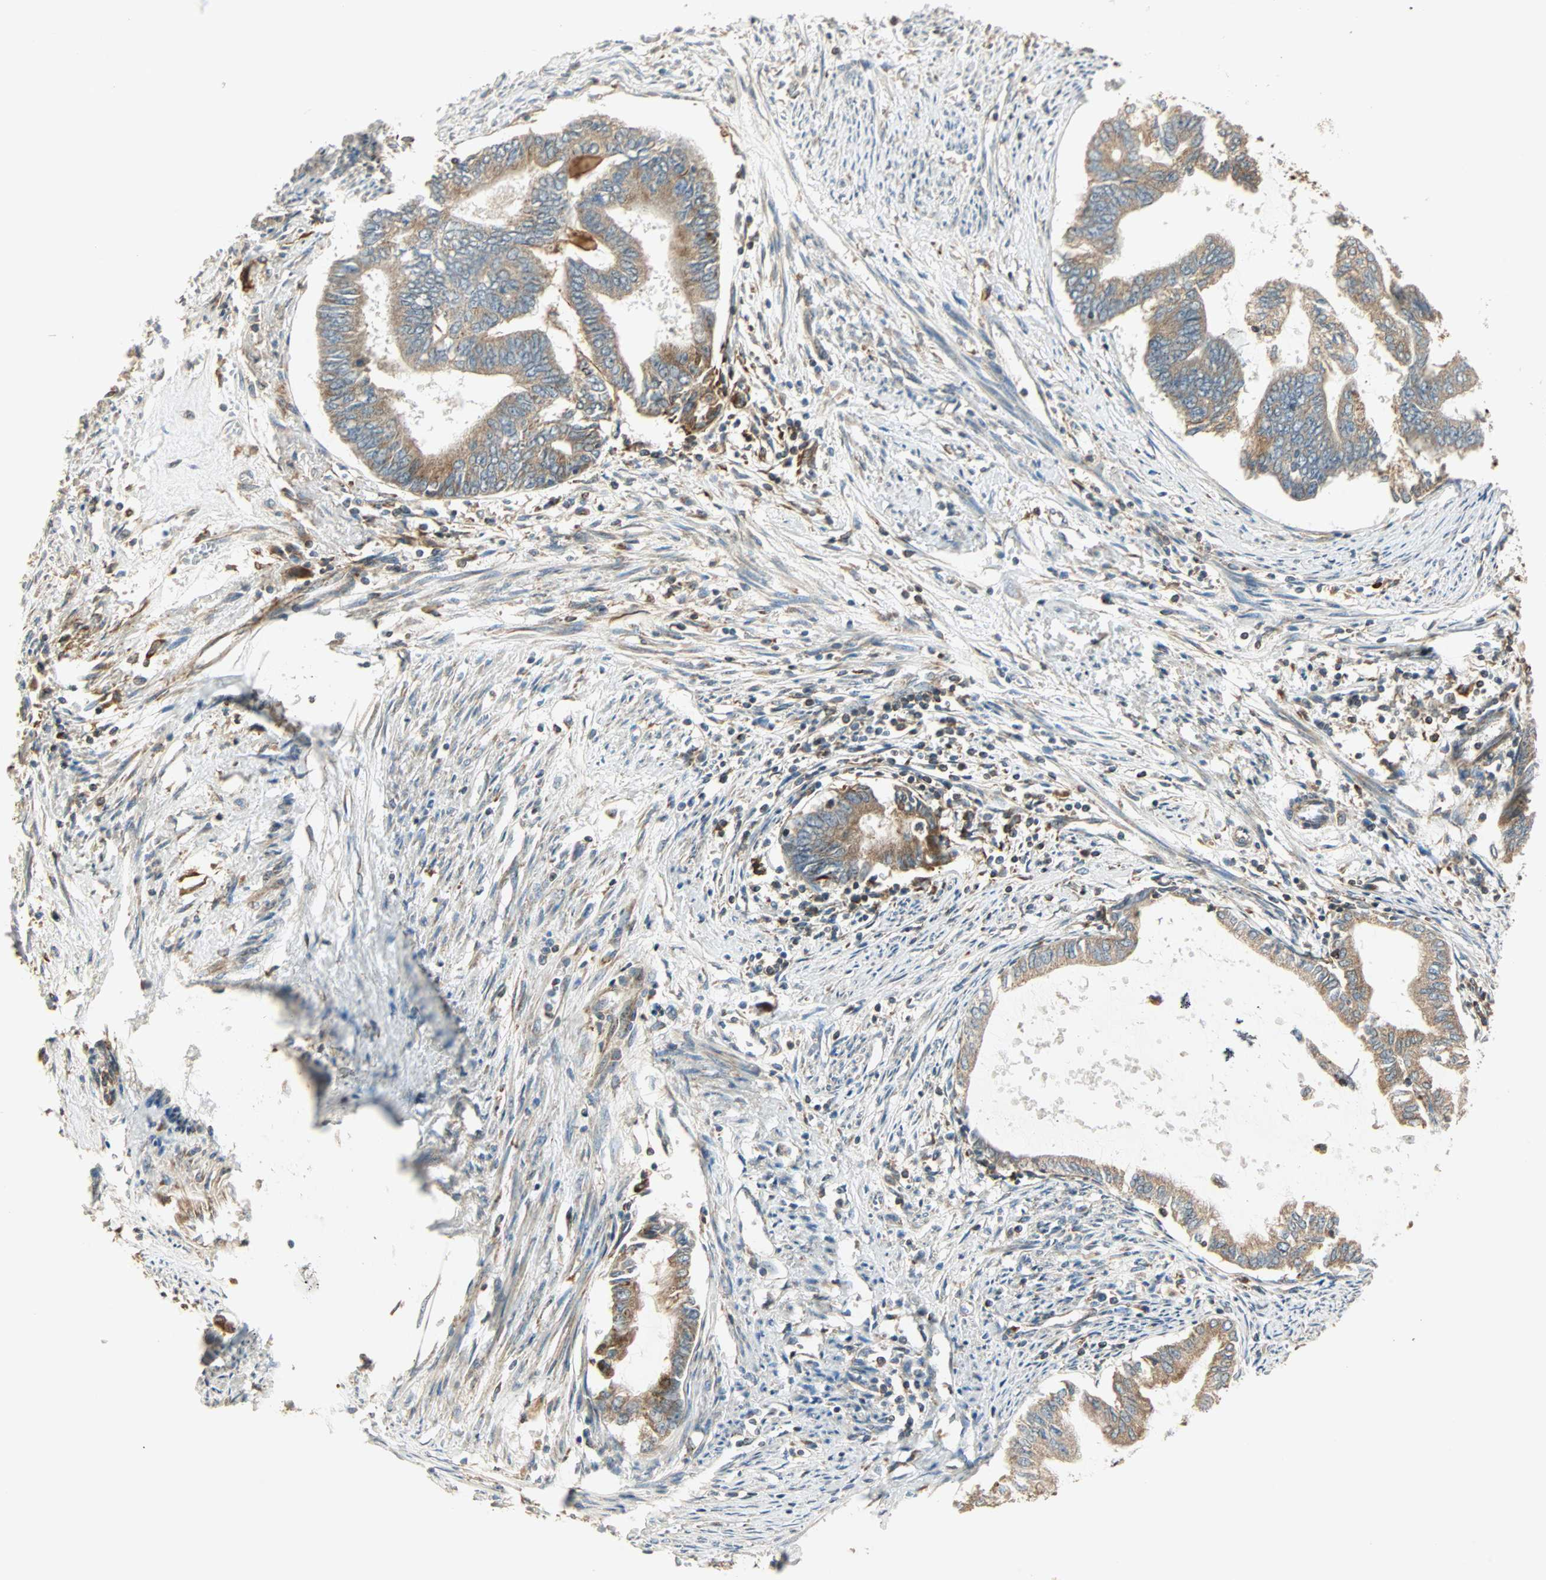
{"staining": {"intensity": "moderate", "quantity": ">75%", "location": "cytoplasmic/membranous"}, "tissue": "endometrial cancer", "cell_type": "Tumor cells", "image_type": "cancer", "snomed": [{"axis": "morphology", "description": "Adenocarcinoma, NOS"}, {"axis": "topography", "description": "Endometrium"}], "caption": "Tumor cells display medium levels of moderate cytoplasmic/membranous expression in approximately >75% of cells in human adenocarcinoma (endometrial).", "gene": "PNPLA6", "patient": {"sex": "female", "age": 86}}